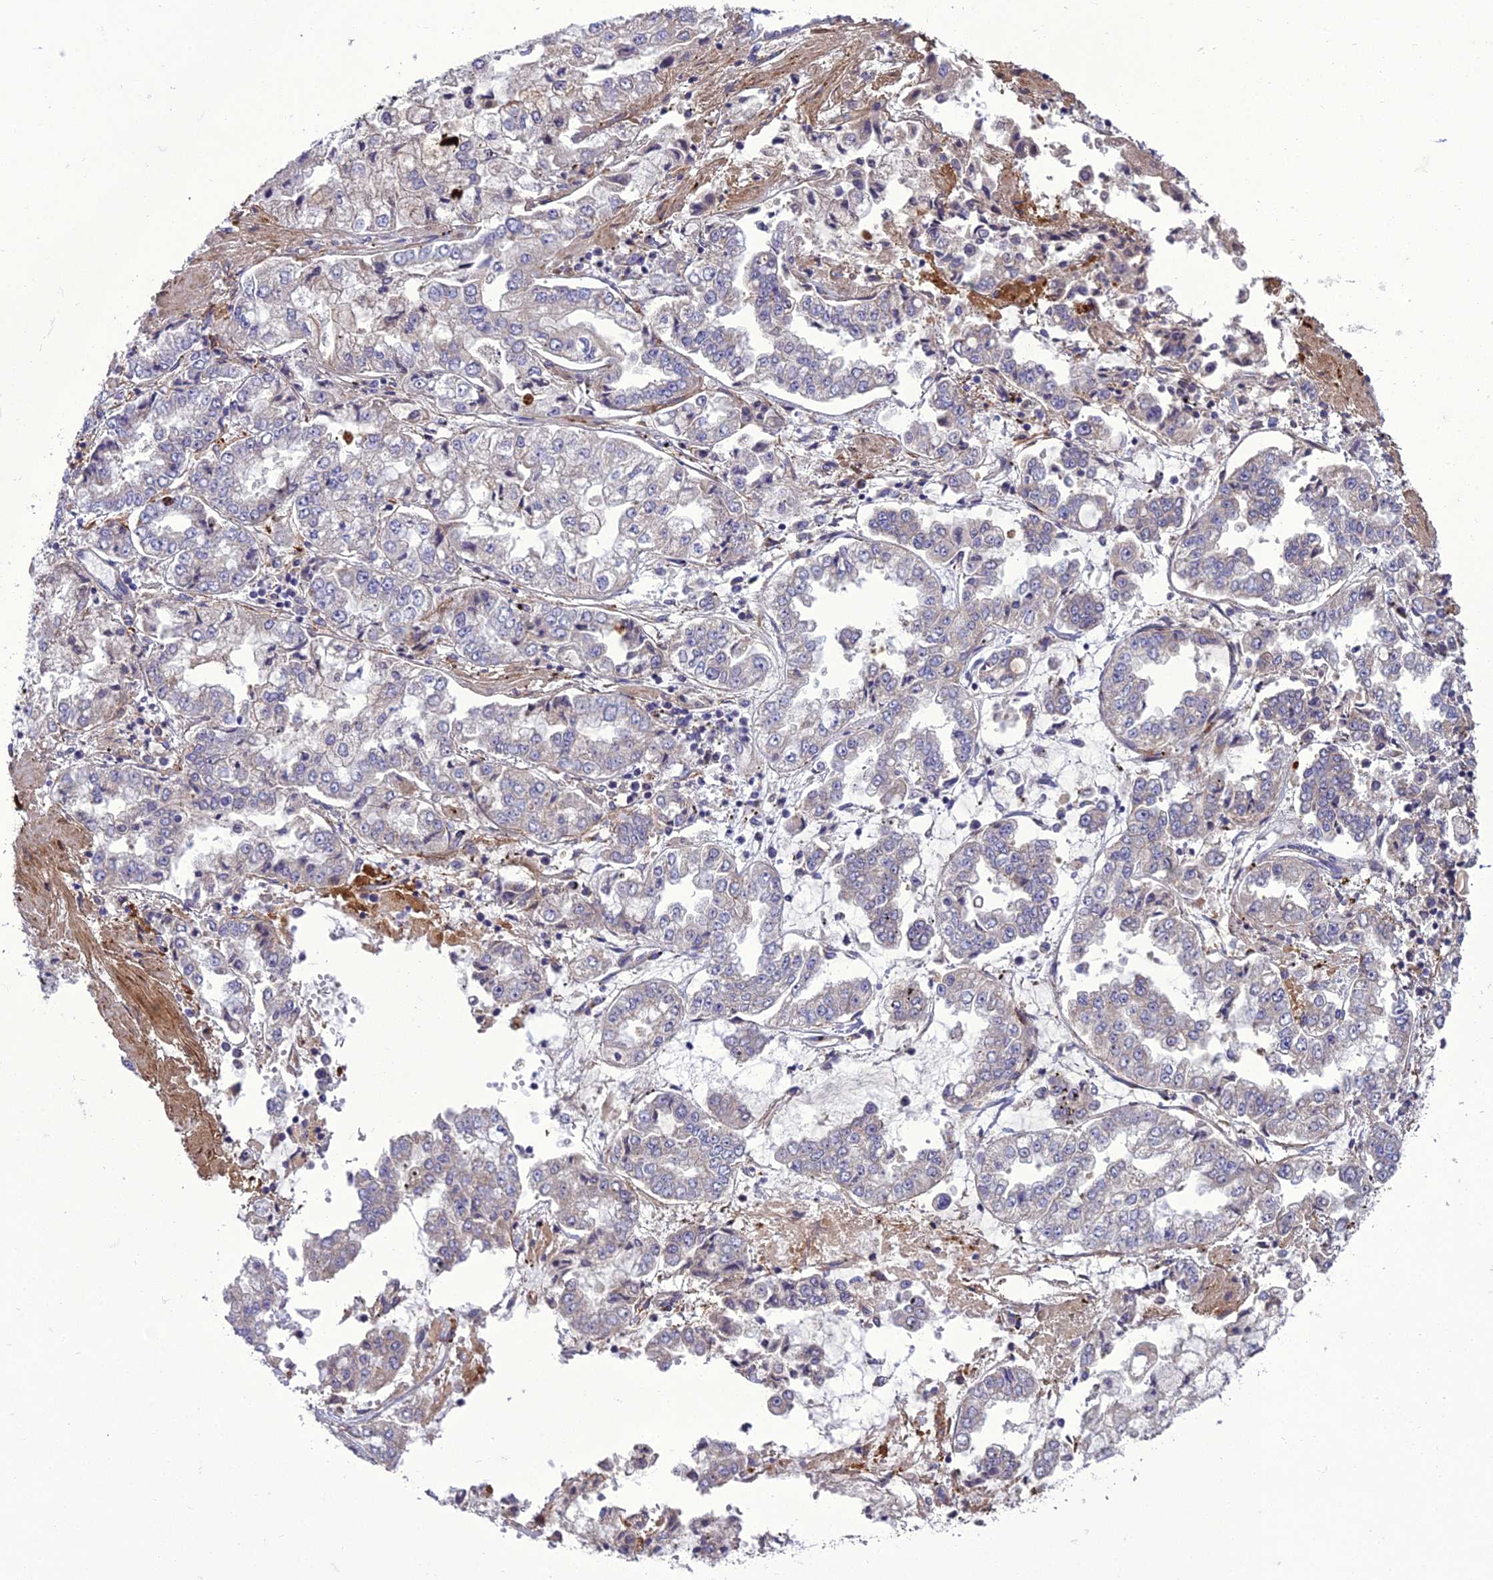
{"staining": {"intensity": "negative", "quantity": "none", "location": "none"}, "tissue": "stomach cancer", "cell_type": "Tumor cells", "image_type": "cancer", "snomed": [{"axis": "morphology", "description": "Adenocarcinoma, NOS"}, {"axis": "topography", "description": "Stomach"}], "caption": "Image shows no protein expression in tumor cells of stomach cancer tissue. The staining was performed using DAB (3,3'-diaminobenzidine) to visualize the protein expression in brown, while the nuclei were stained in blue with hematoxylin (Magnification: 20x).", "gene": "ADIPOR2", "patient": {"sex": "male", "age": 76}}